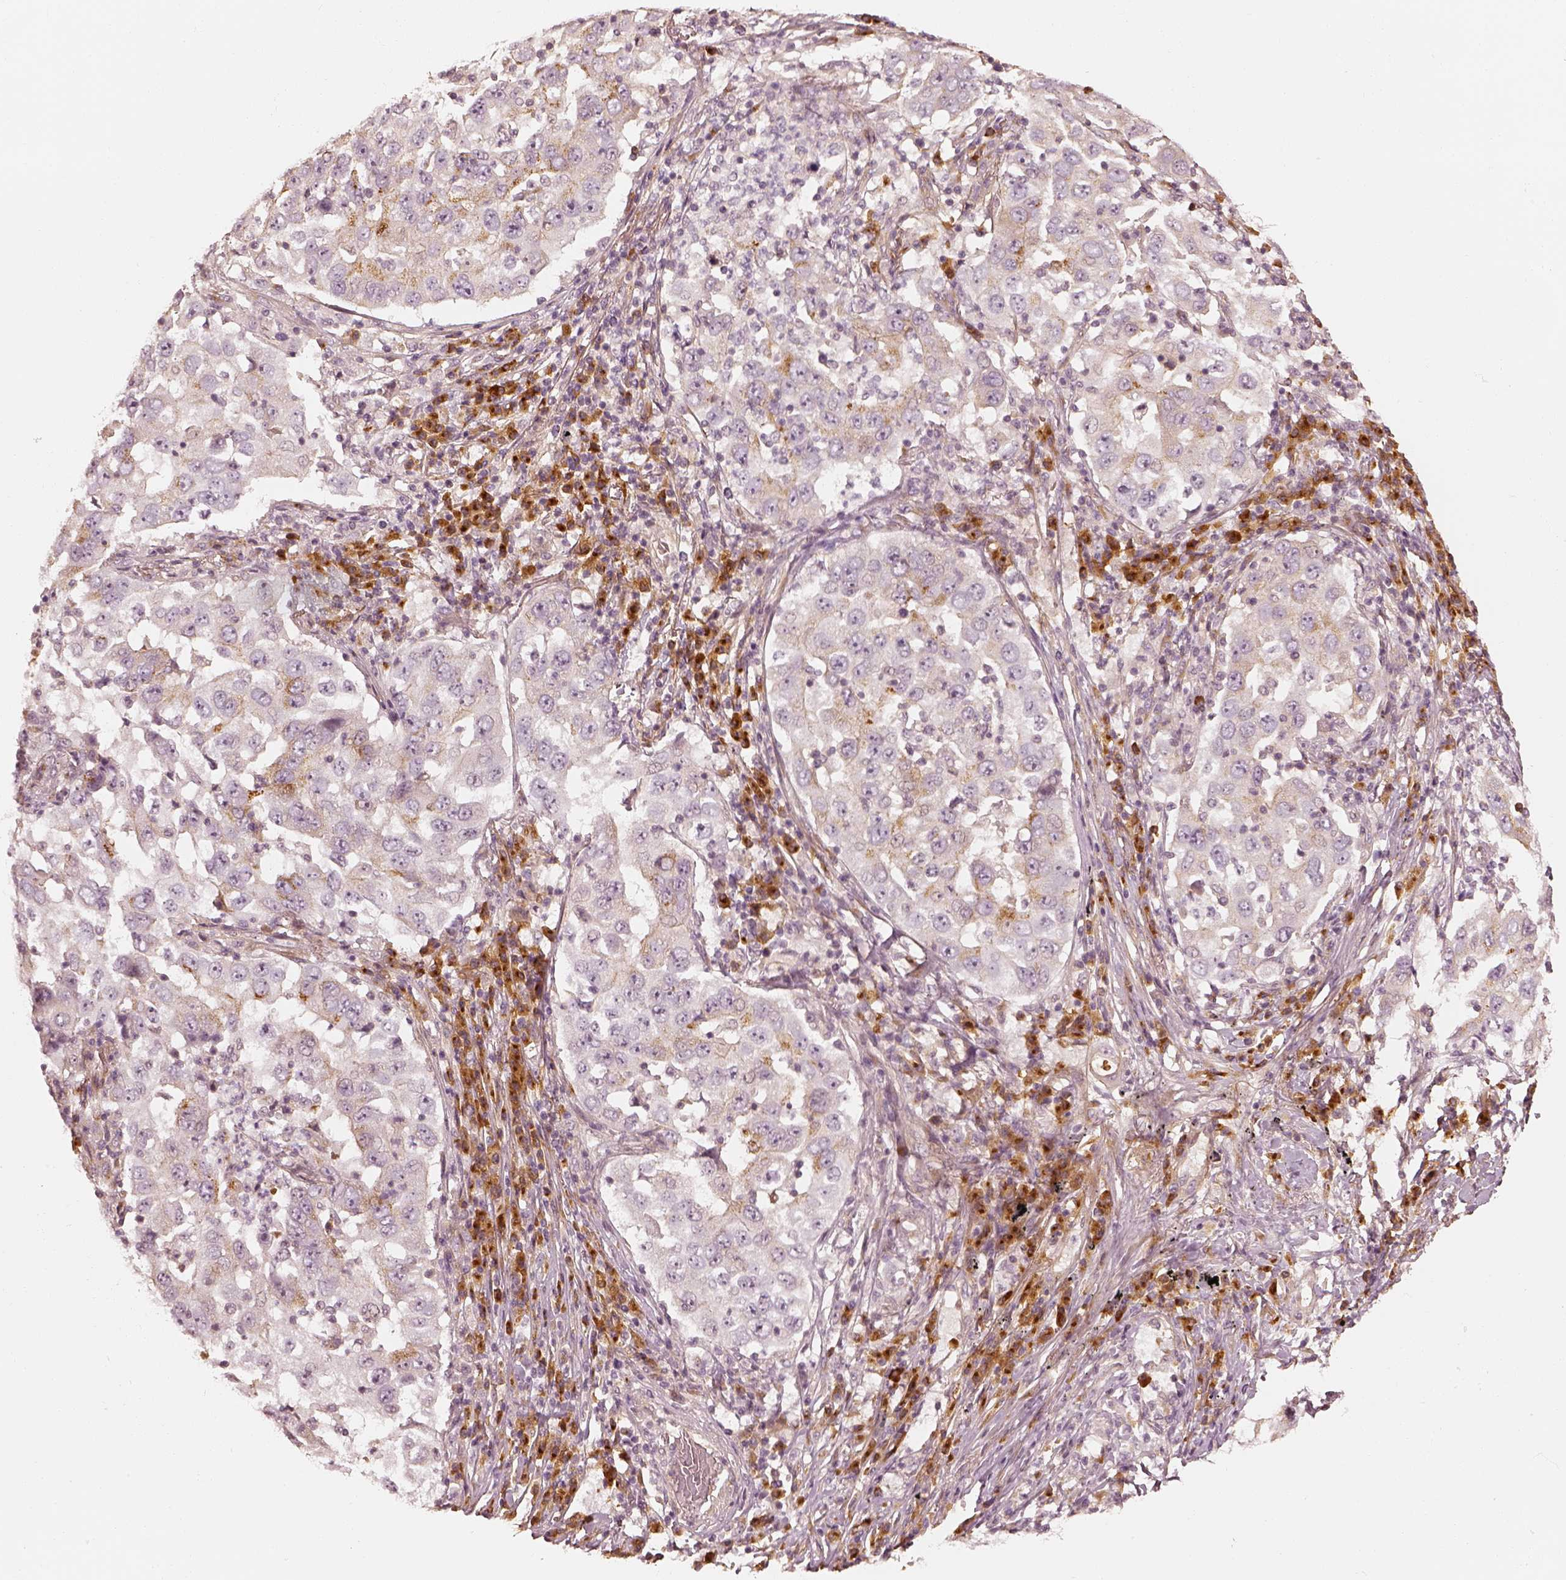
{"staining": {"intensity": "weak", "quantity": "<25%", "location": "cytoplasmic/membranous"}, "tissue": "lung cancer", "cell_type": "Tumor cells", "image_type": "cancer", "snomed": [{"axis": "morphology", "description": "Adenocarcinoma, NOS"}, {"axis": "topography", "description": "Lung"}], "caption": "Lung cancer (adenocarcinoma) was stained to show a protein in brown. There is no significant staining in tumor cells.", "gene": "GORASP2", "patient": {"sex": "male", "age": 73}}